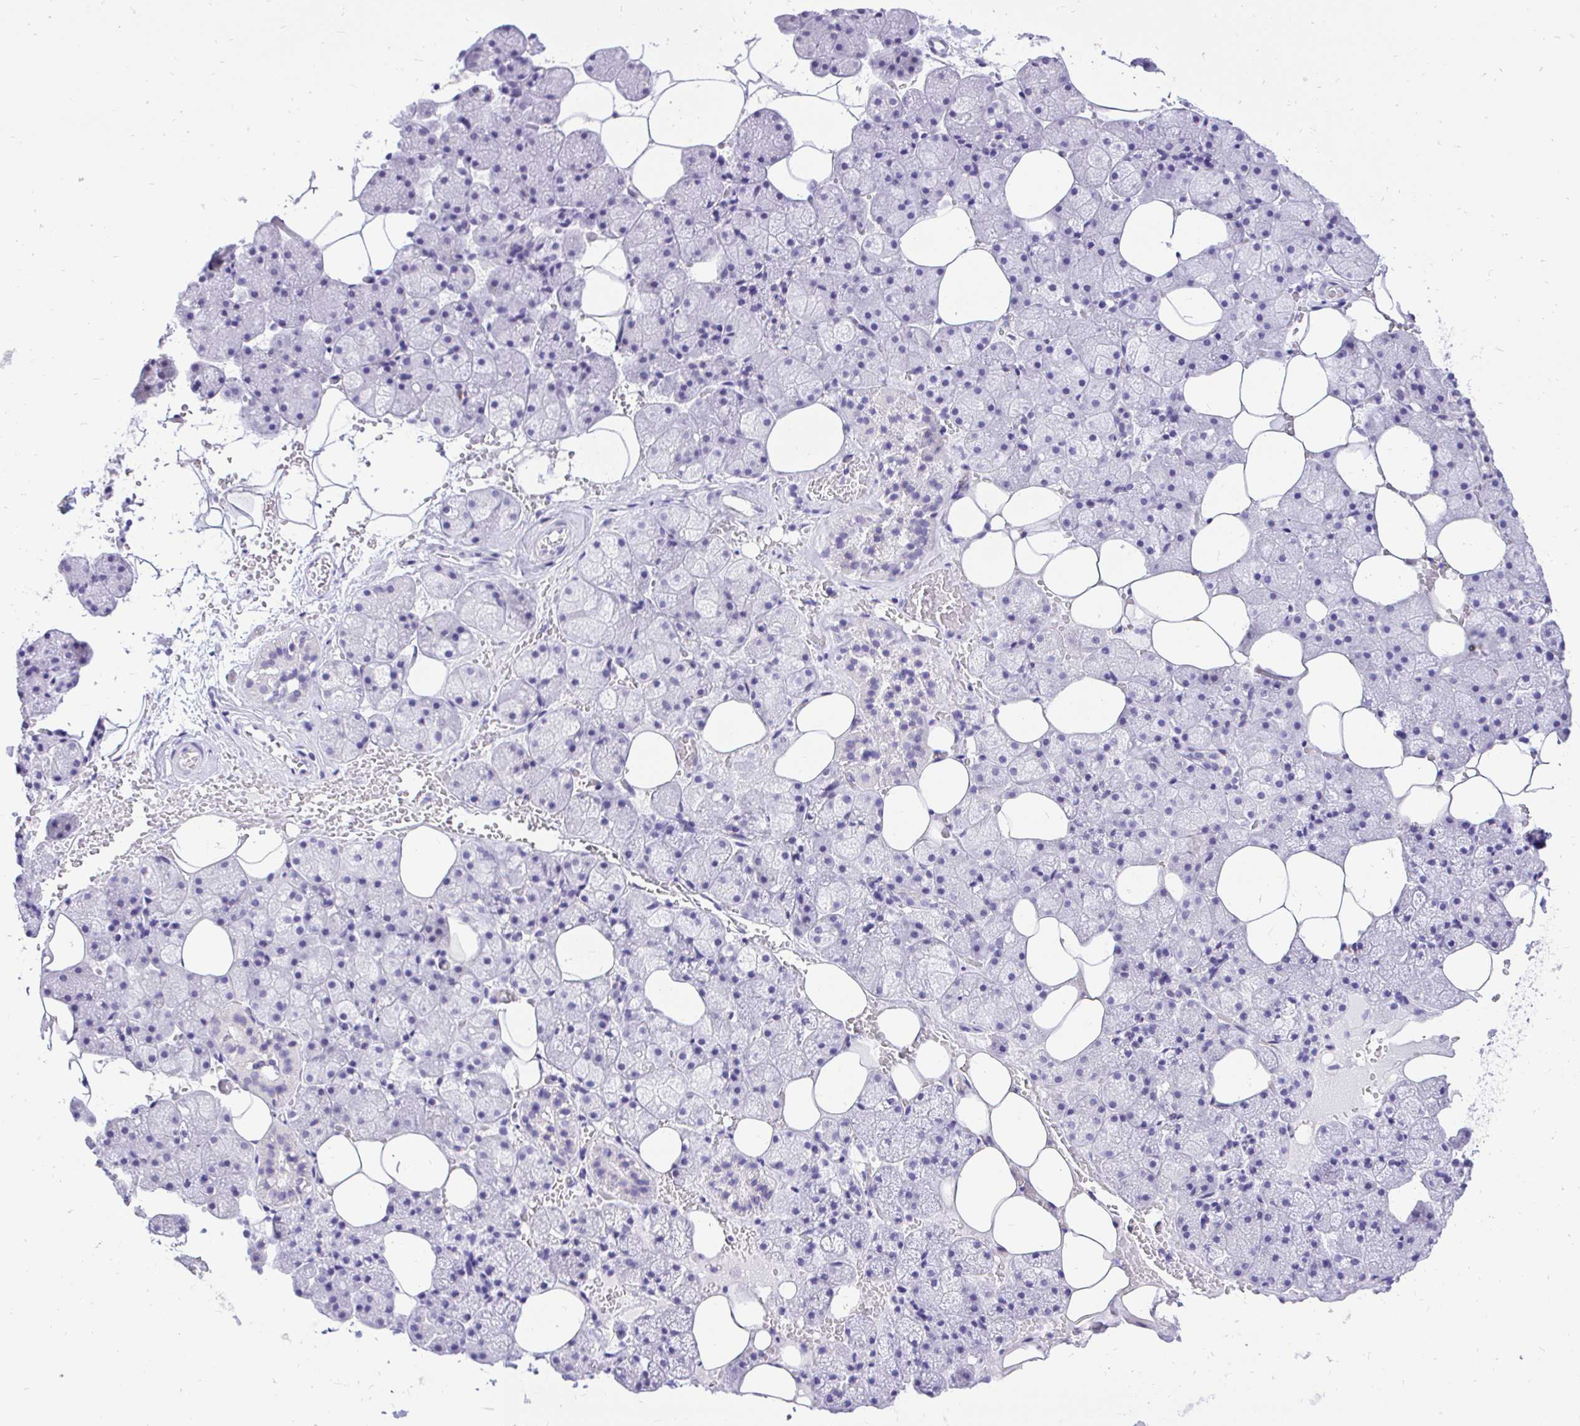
{"staining": {"intensity": "negative", "quantity": "none", "location": "none"}, "tissue": "salivary gland", "cell_type": "Glandular cells", "image_type": "normal", "snomed": [{"axis": "morphology", "description": "Normal tissue, NOS"}, {"axis": "topography", "description": "Salivary gland"}, {"axis": "topography", "description": "Peripheral nerve tissue"}], "caption": "A histopathology image of salivary gland stained for a protein displays no brown staining in glandular cells.", "gene": "FATE1", "patient": {"sex": "male", "age": 38}}